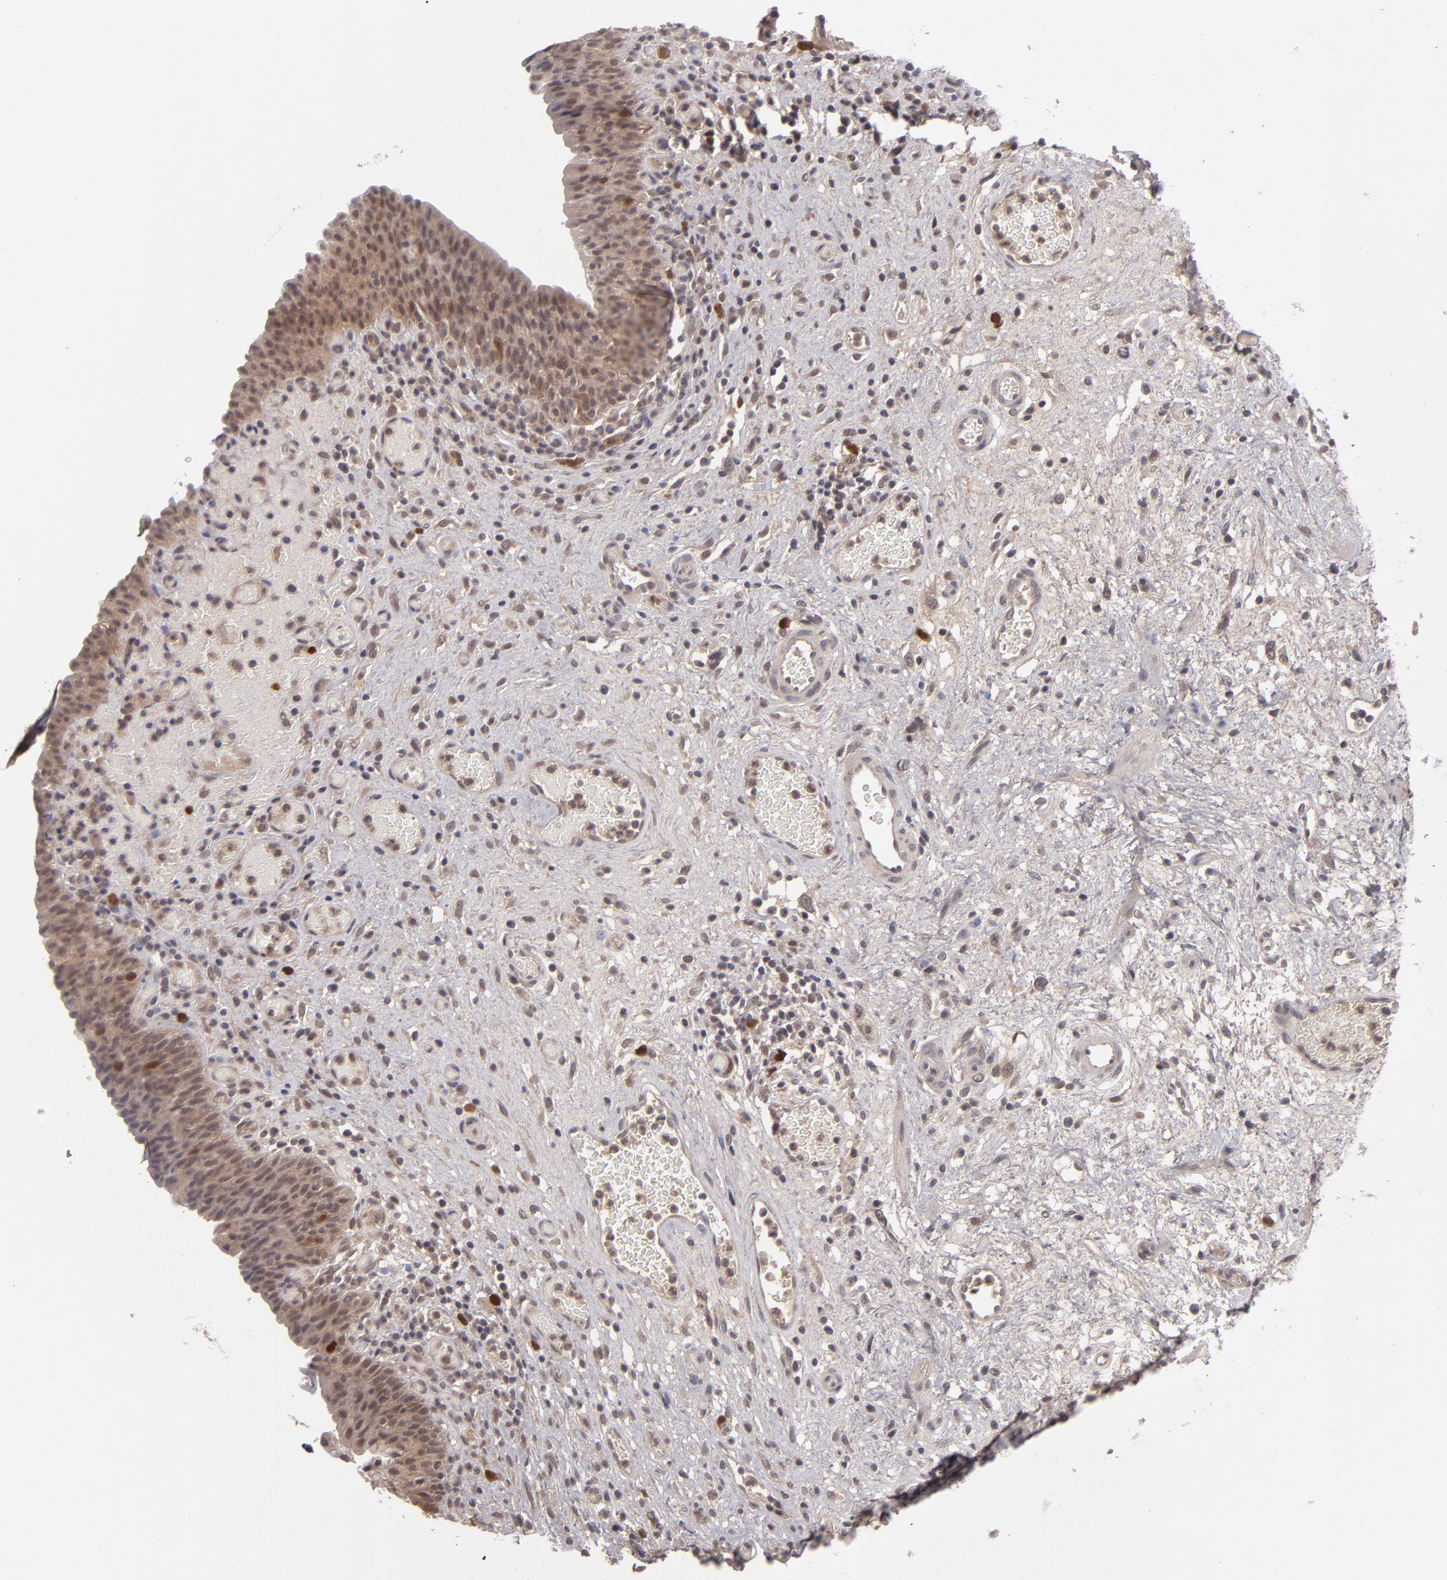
{"staining": {"intensity": "moderate", "quantity": ">75%", "location": "cytoplasmic/membranous,nuclear"}, "tissue": "urinary bladder", "cell_type": "Urothelial cells", "image_type": "normal", "snomed": [{"axis": "morphology", "description": "Normal tissue, NOS"}, {"axis": "morphology", "description": "Urothelial carcinoma, High grade"}, {"axis": "topography", "description": "Urinary bladder"}], "caption": "An image of urinary bladder stained for a protein reveals moderate cytoplasmic/membranous,nuclear brown staining in urothelial cells. Using DAB (brown) and hematoxylin (blue) stains, captured at high magnification using brightfield microscopy.", "gene": "TYMS", "patient": {"sex": "male", "age": 51}}